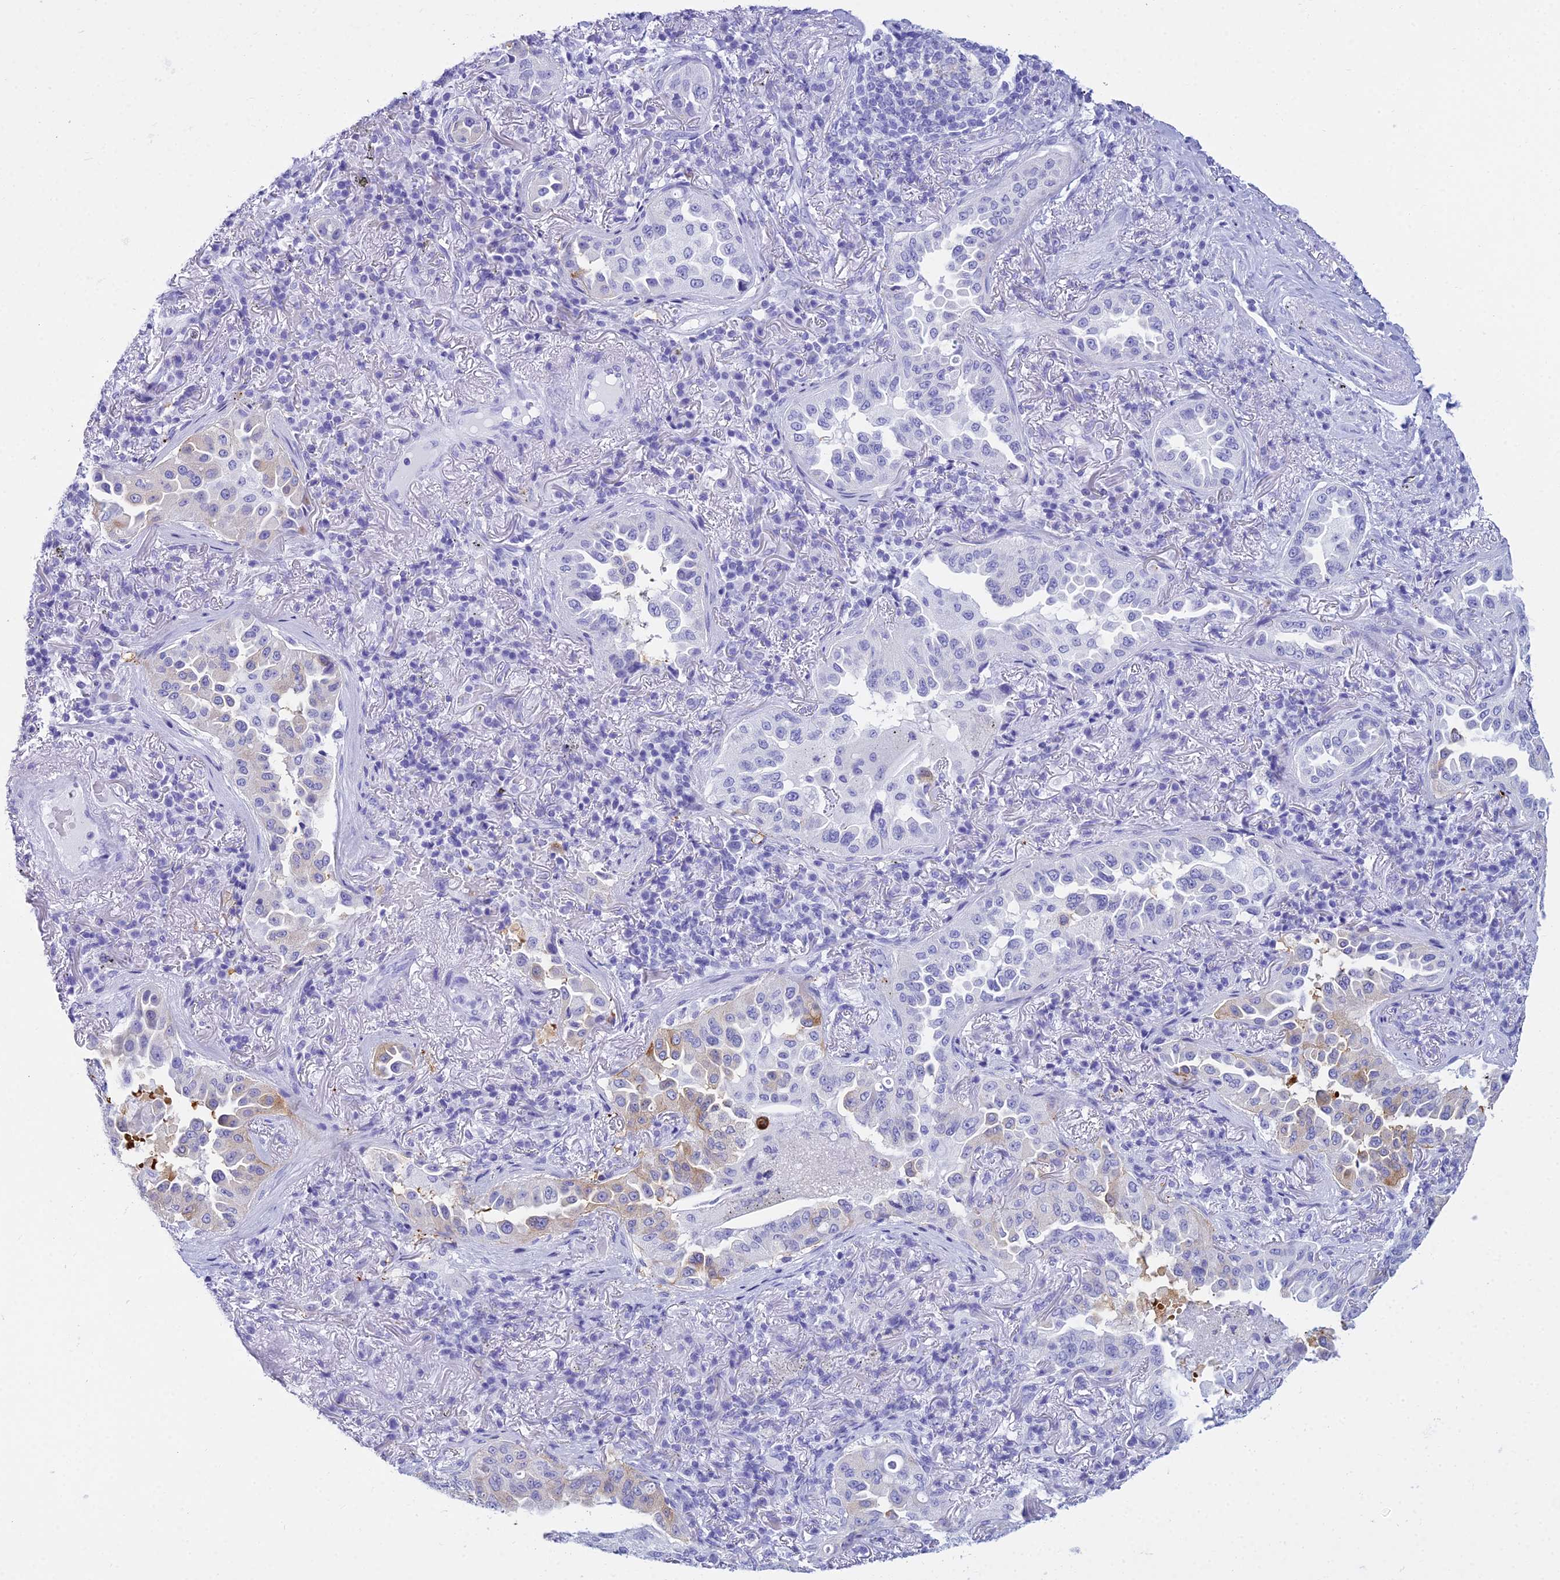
{"staining": {"intensity": "weak", "quantity": "<25%", "location": "cytoplasmic/membranous"}, "tissue": "lung cancer", "cell_type": "Tumor cells", "image_type": "cancer", "snomed": [{"axis": "morphology", "description": "Adenocarcinoma, NOS"}, {"axis": "topography", "description": "Lung"}], "caption": "A high-resolution histopathology image shows immunohistochemistry (IHC) staining of lung cancer, which demonstrates no significant positivity in tumor cells.", "gene": "ZNF442", "patient": {"sex": "female", "age": 69}}